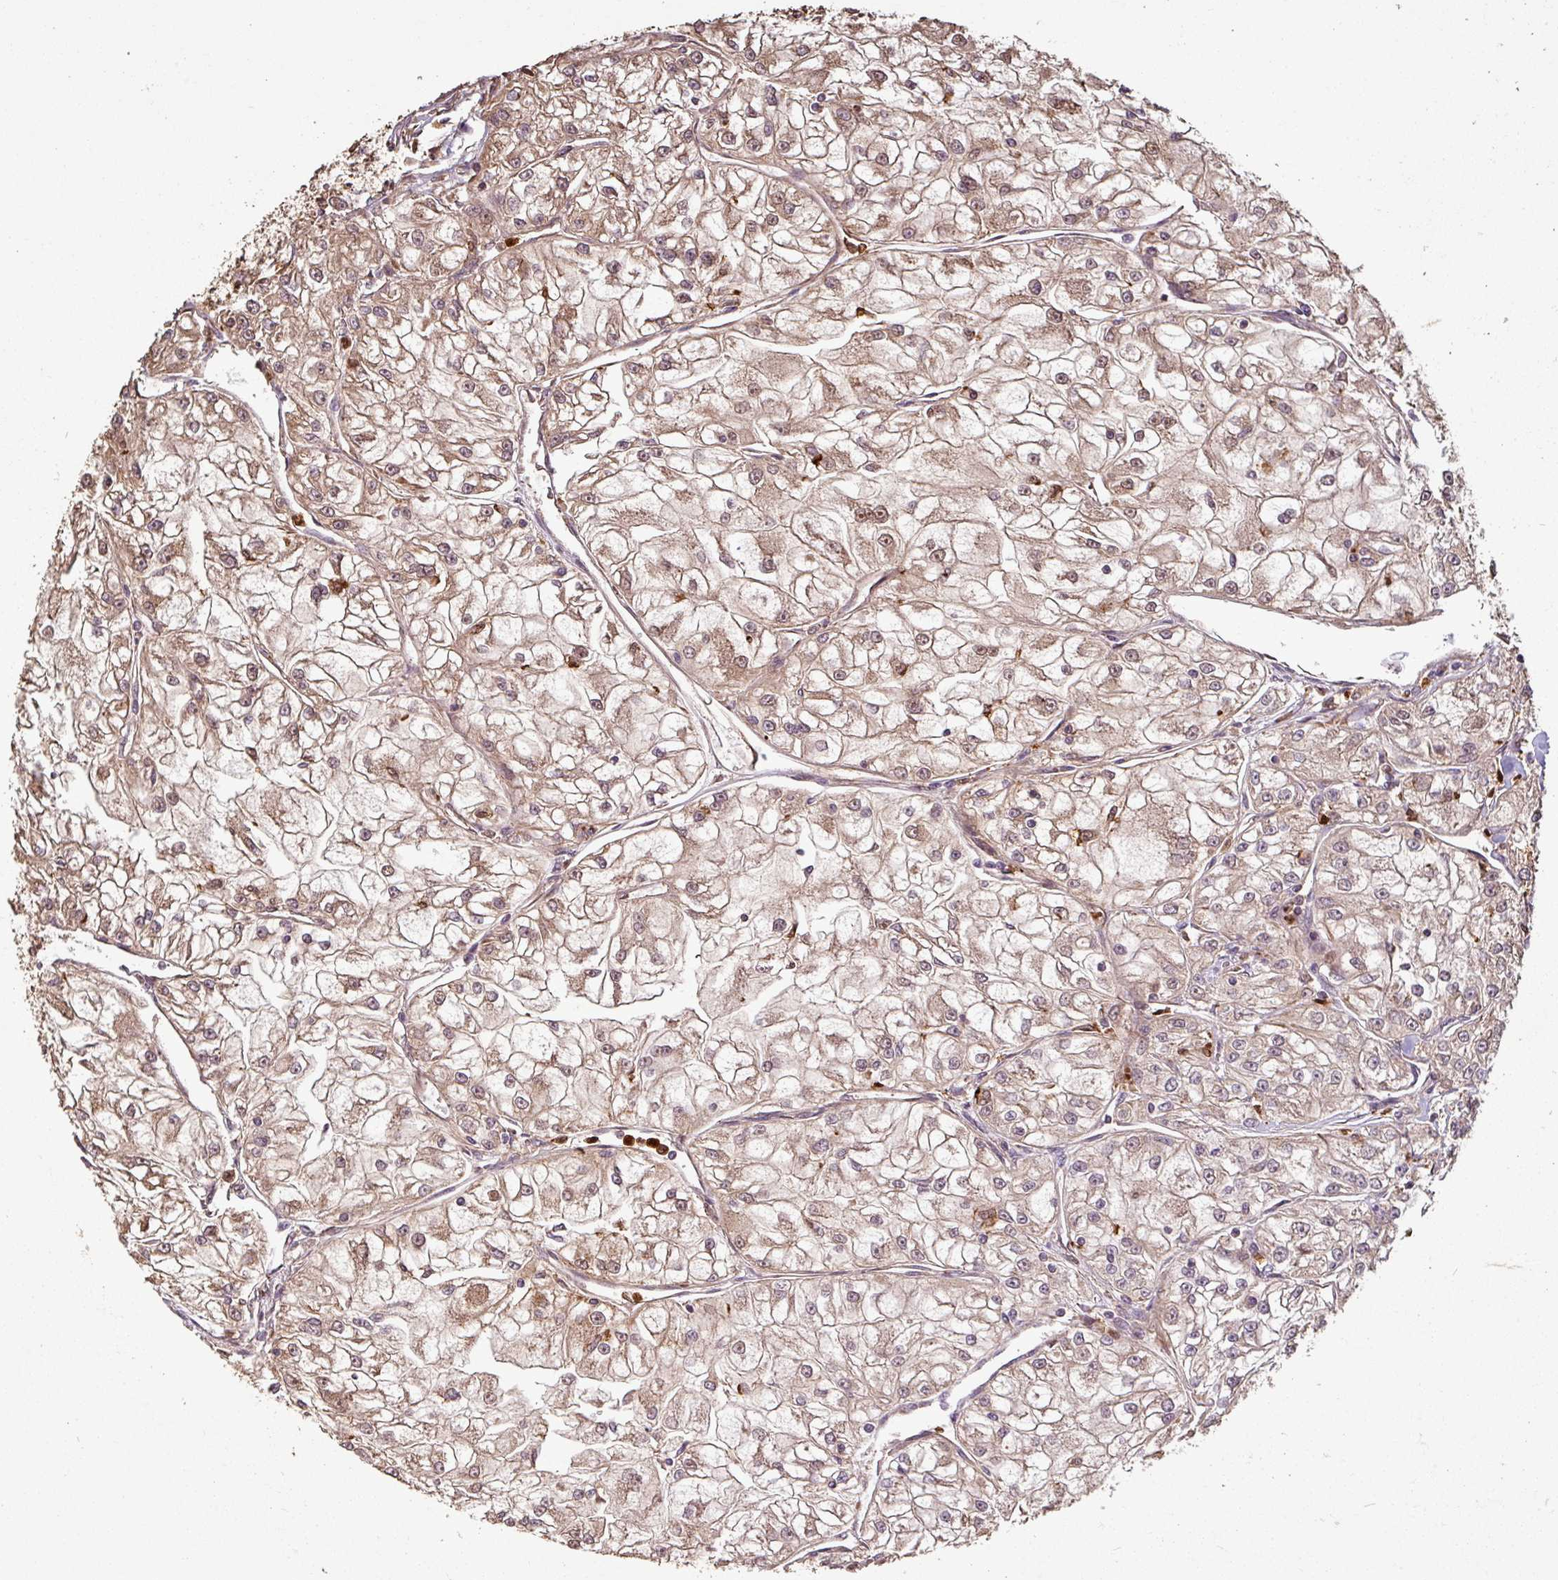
{"staining": {"intensity": "moderate", "quantity": ">75%", "location": "cytoplasmic/membranous,nuclear"}, "tissue": "renal cancer", "cell_type": "Tumor cells", "image_type": "cancer", "snomed": [{"axis": "morphology", "description": "Adenocarcinoma, NOS"}, {"axis": "topography", "description": "Kidney"}], "caption": "Immunohistochemistry micrograph of neoplastic tissue: renal cancer (adenocarcinoma) stained using IHC shows medium levels of moderate protein expression localized specifically in the cytoplasmic/membranous and nuclear of tumor cells, appearing as a cytoplasmic/membranous and nuclear brown color.", "gene": "PLEKHM1", "patient": {"sex": "female", "age": 72}}